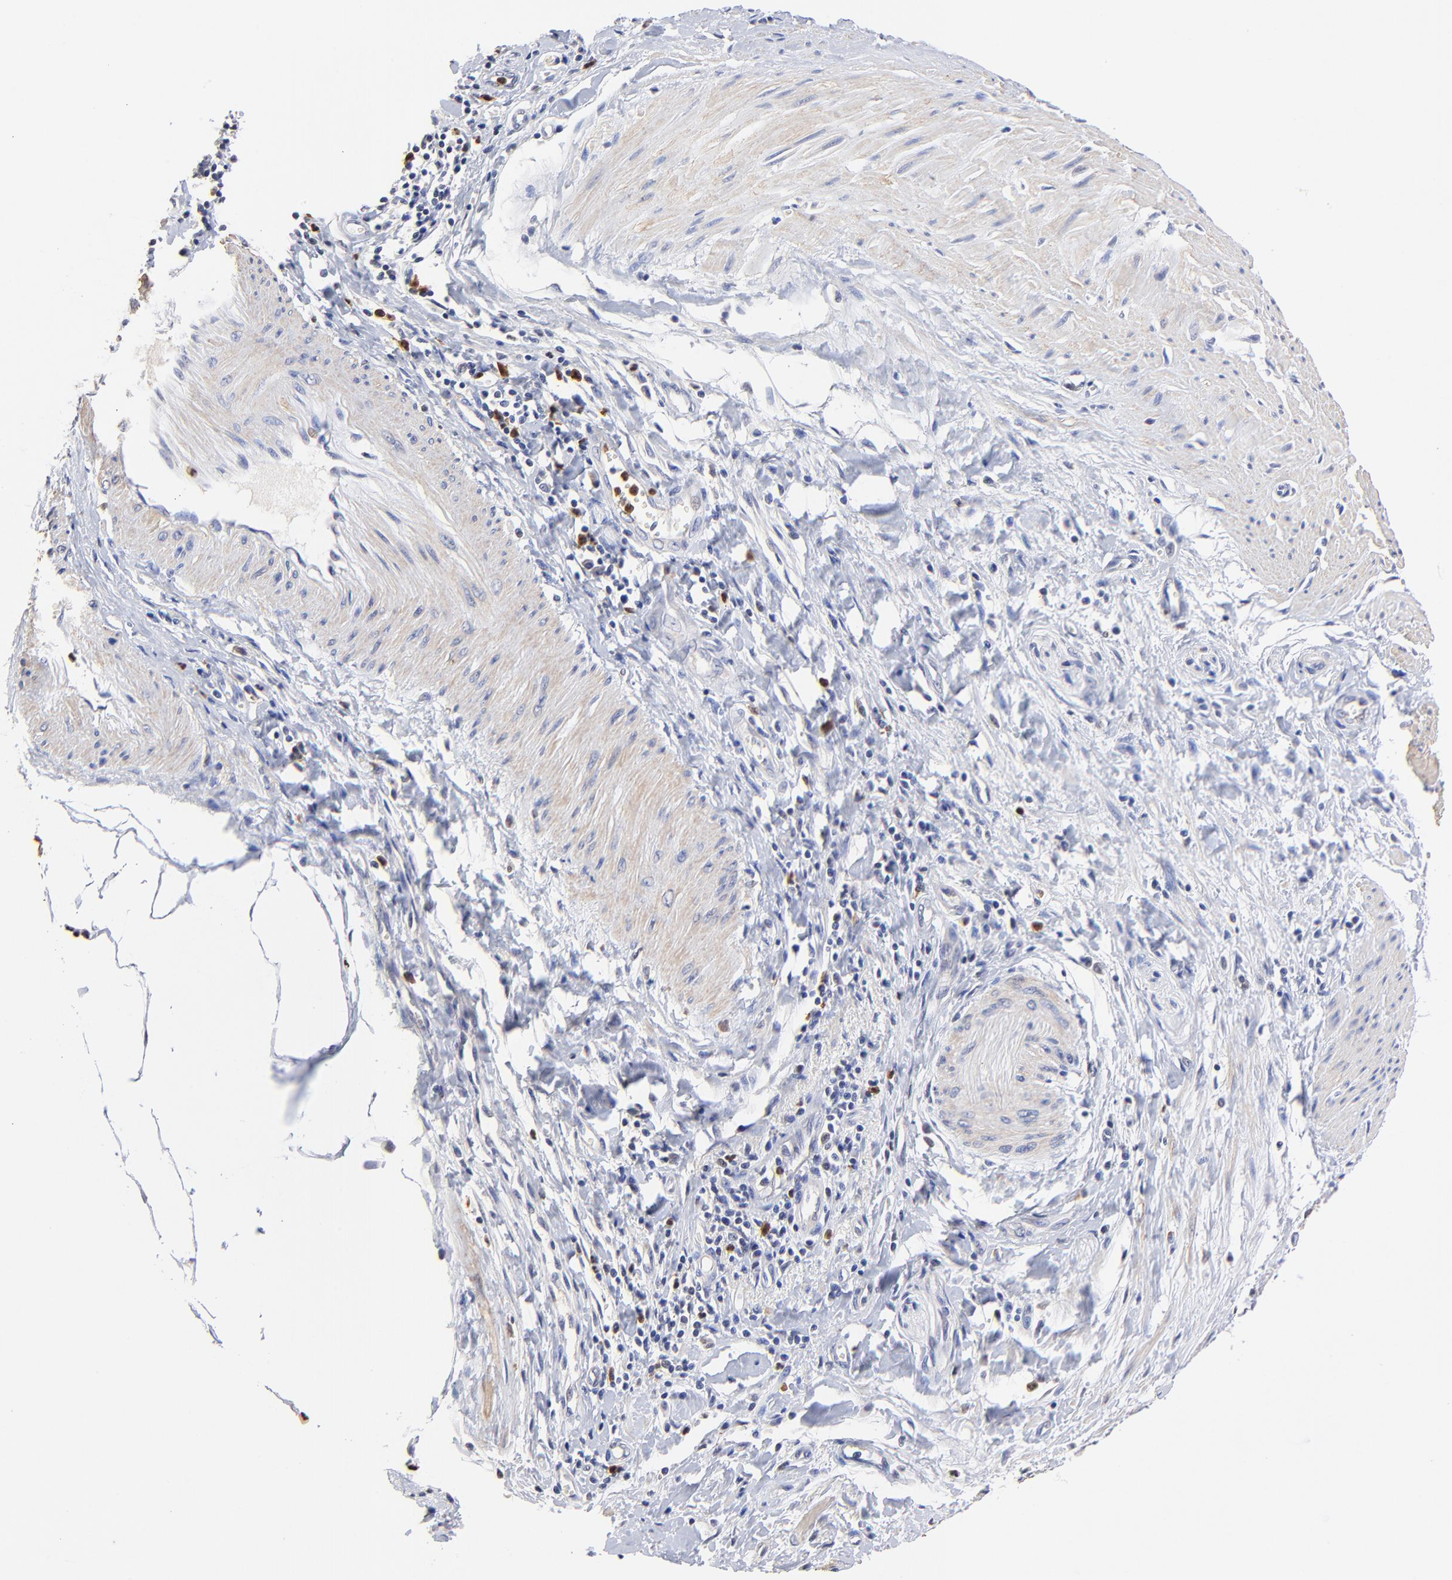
{"staining": {"intensity": "negative", "quantity": "none", "location": "none"}, "tissue": "pancreatic cancer", "cell_type": "Tumor cells", "image_type": "cancer", "snomed": [{"axis": "morphology", "description": "Adenocarcinoma, NOS"}, {"axis": "topography", "description": "Pancreas"}], "caption": "Protein analysis of adenocarcinoma (pancreatic) displays no significant positivity in tumor cells.", "gene": "BBOF1", "patient": {"sex": "male", "age": 59}}